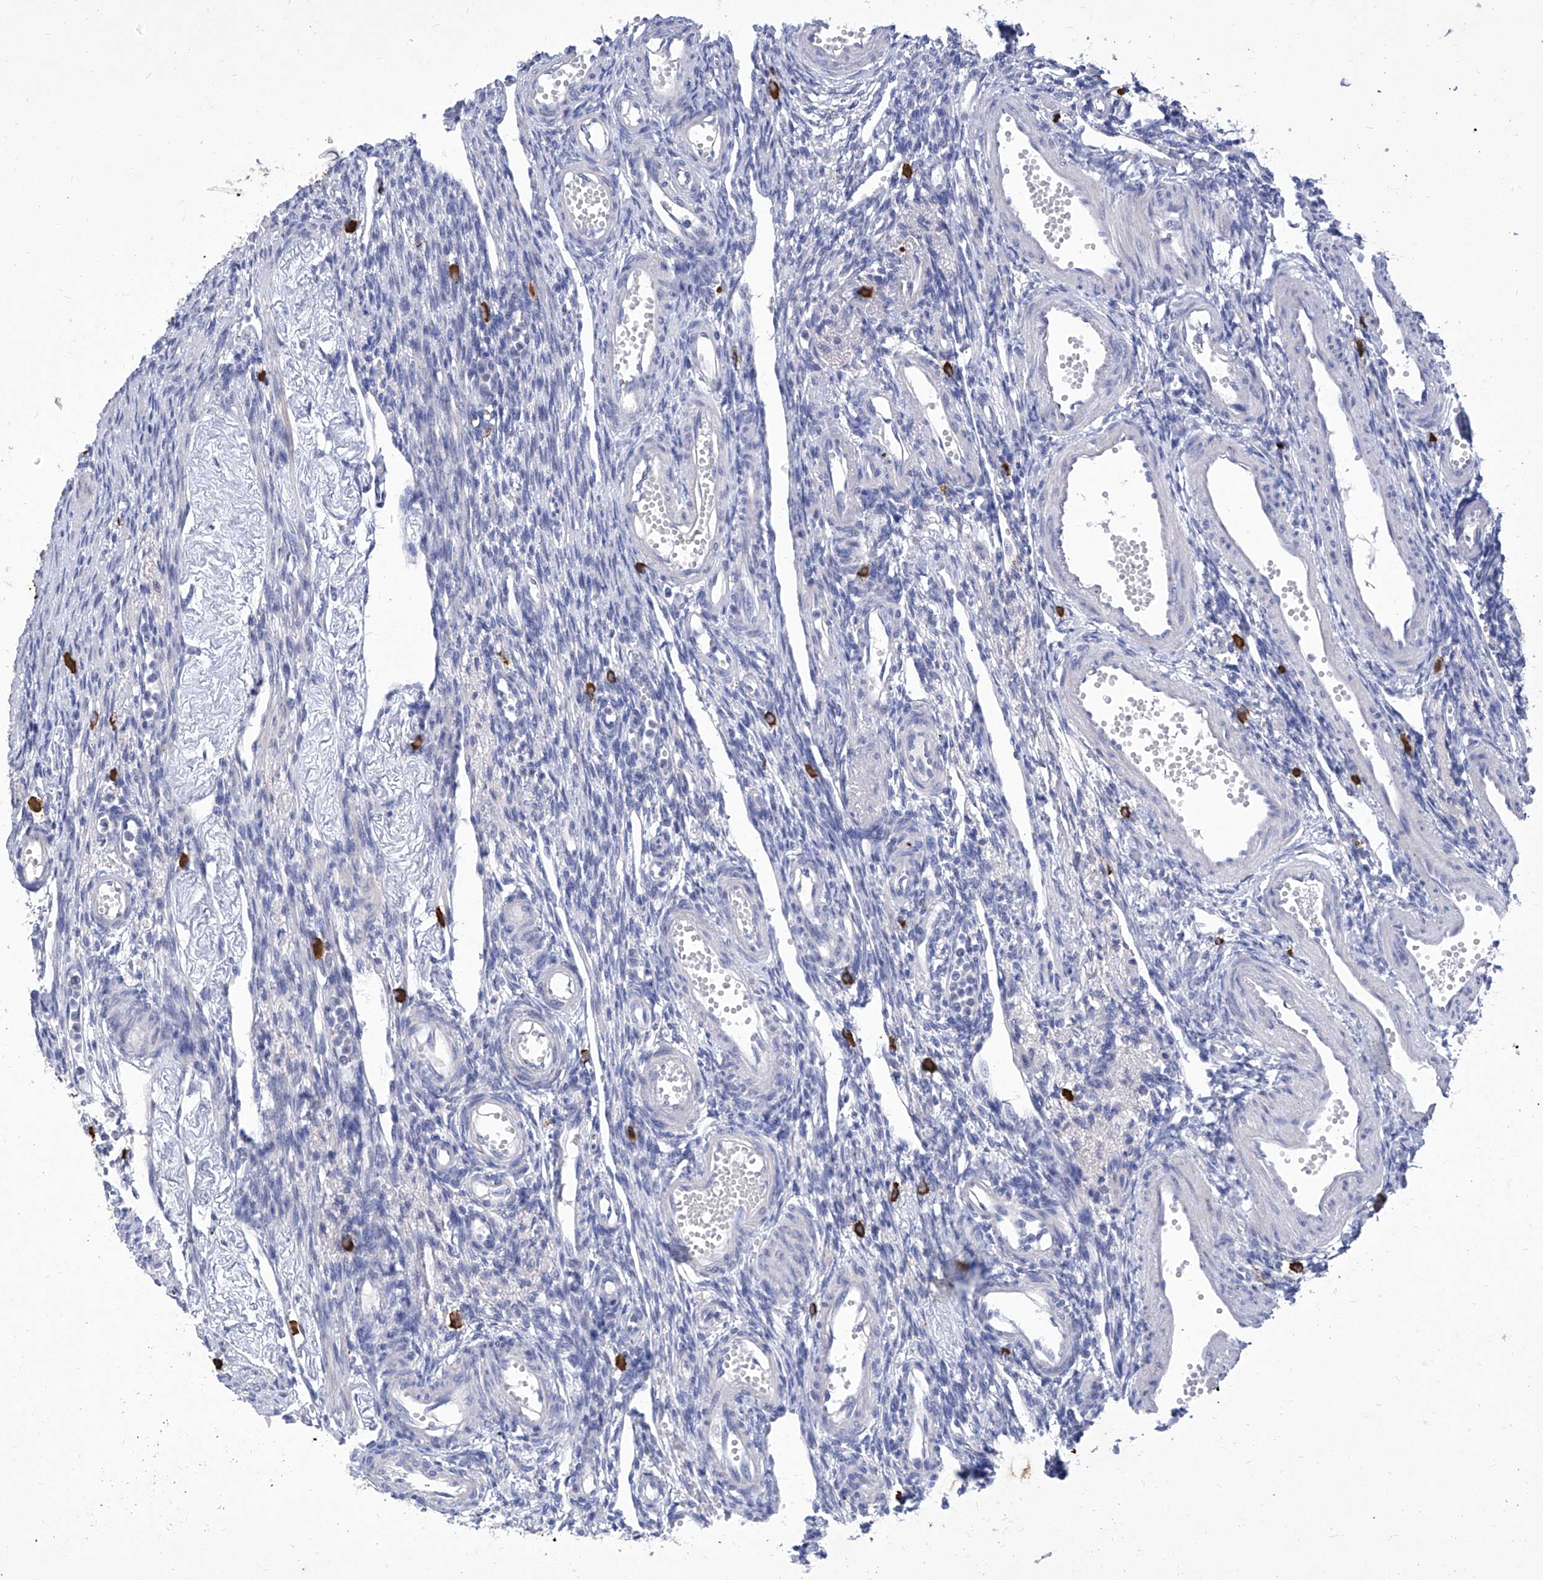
{"staining": {"intensity": "negative", "quantity": "none", "location": "none"}, "tissue": "ovary", "cell_type": "Ovarian stroma cells", "image_type": "normal", "snomed": [{"axis": "morphology", "description": "Normal tissue, NOS"}, {"axis": "morphology", "description": "Cyst, NOS"}, {"axis": "topography", "description": "Ovary"}], "caption": "This micrograph is of normal ovary stained with immunohistochemistry (IHC) to label a protein in brown with the nuclei are counter-stained blue. There is no expression in ovarian stroma cells. Nuclei are stained in blue.", "gene": "IFNL2", "patient": {"sex": "female", "age": 33}}